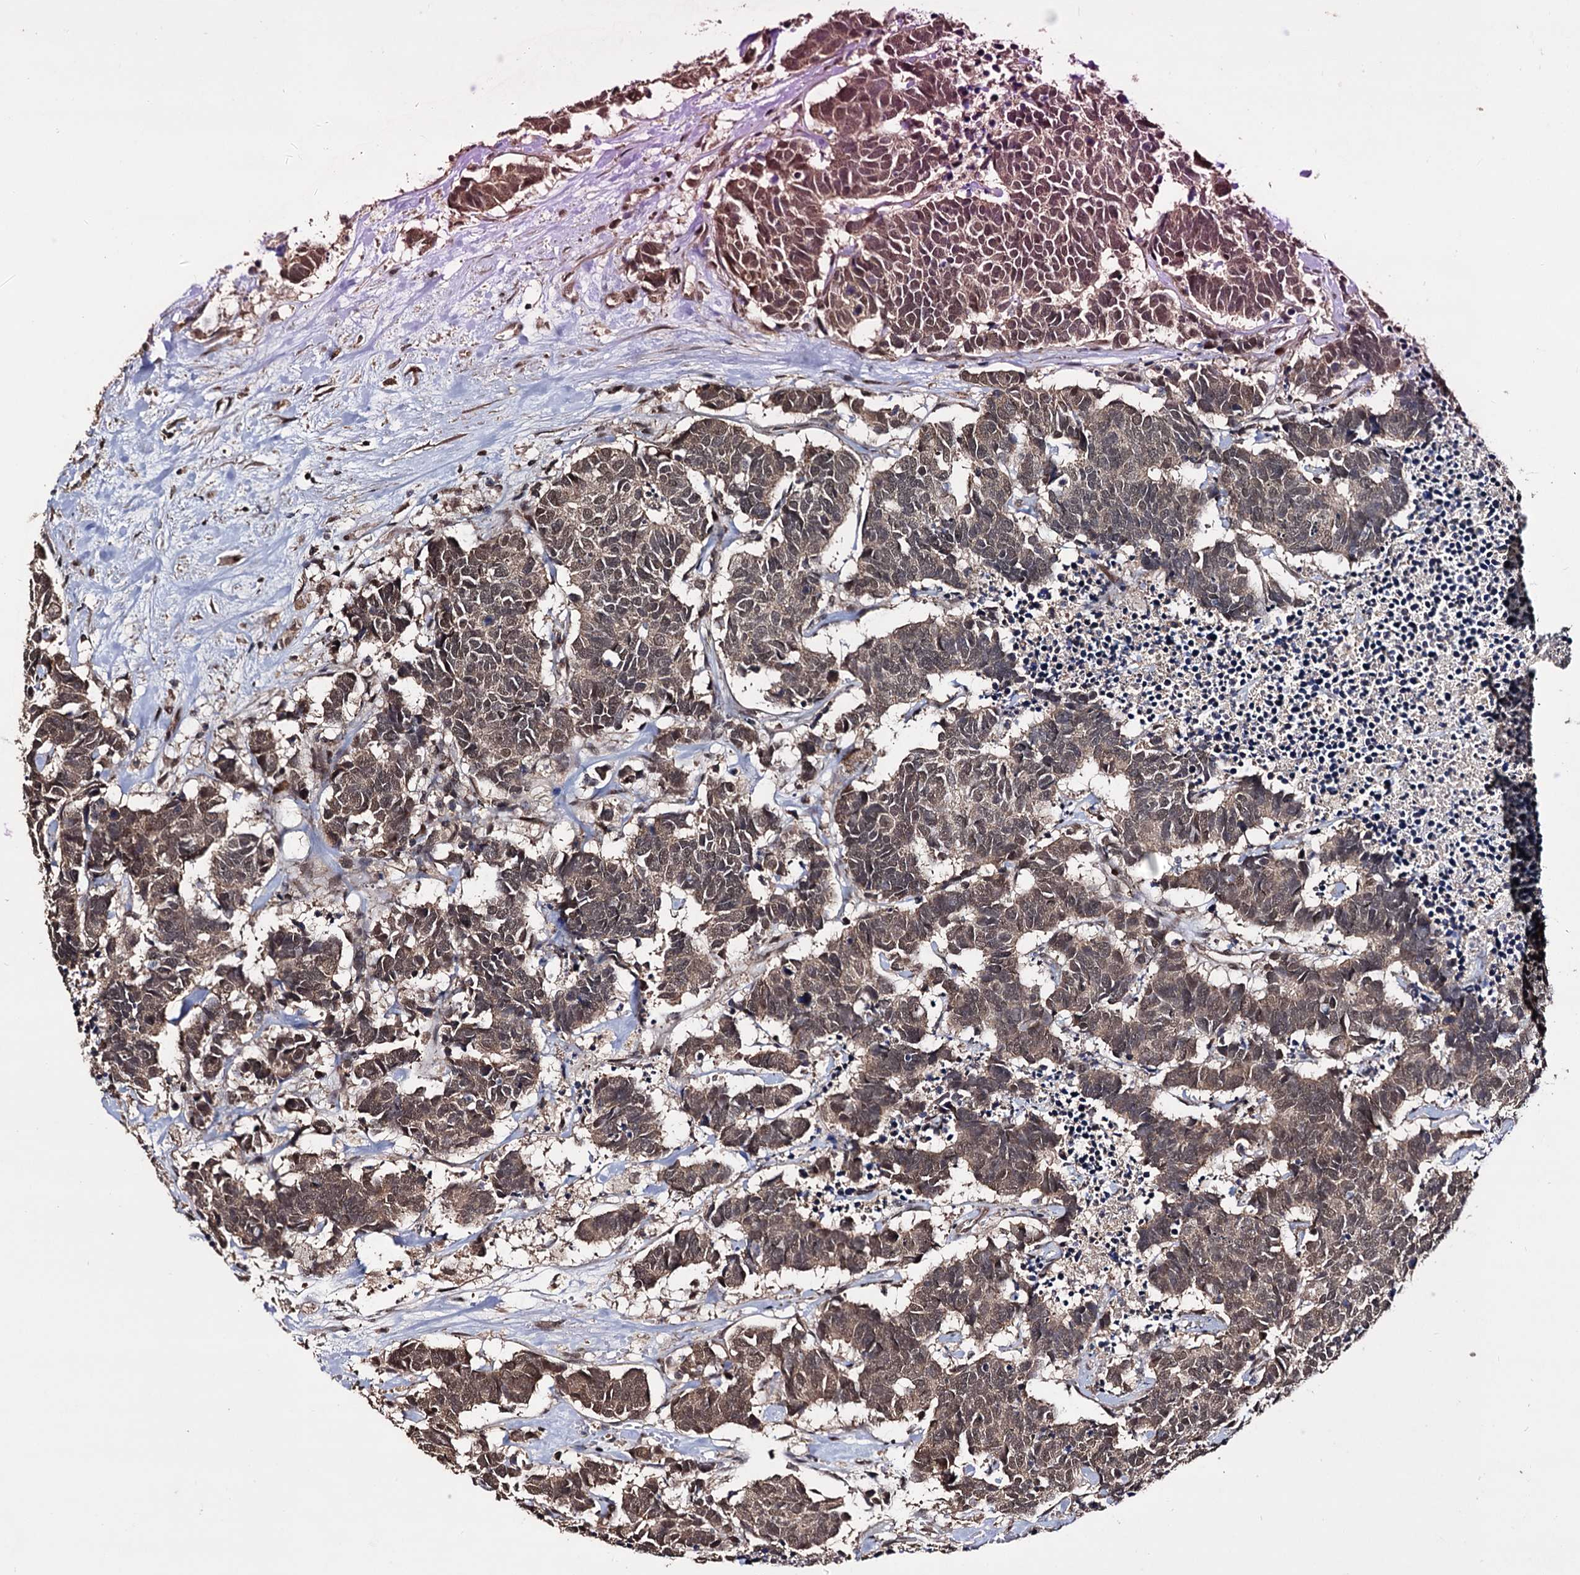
{"staining": {"intensity": "moderate", "quantity": ">75%", "location": "cytoplasmic/membranous,nuclear"}, "tissue": "carcinoid", "cell_type": "Tumor cells", "image_type": "cancer", "snomed": [{"axis": "morphology", "description": "Carcinoma, NOS"}, {"axis": "morphology", "description": "Carcinoid, malignant, NOS"}, {"axis": "topography", "description": "Urinary bladder"}], "caption": "Tumor cells exhibit medium levels of moderate cytoplasmic/membranous and nuclear positivity in about >75% of cells in human carcinoma. (Brightfield microscopy of DAB IHC at high magnification).", "gene": "KLF5", "patient": {"sex": "male", "age": 57}}